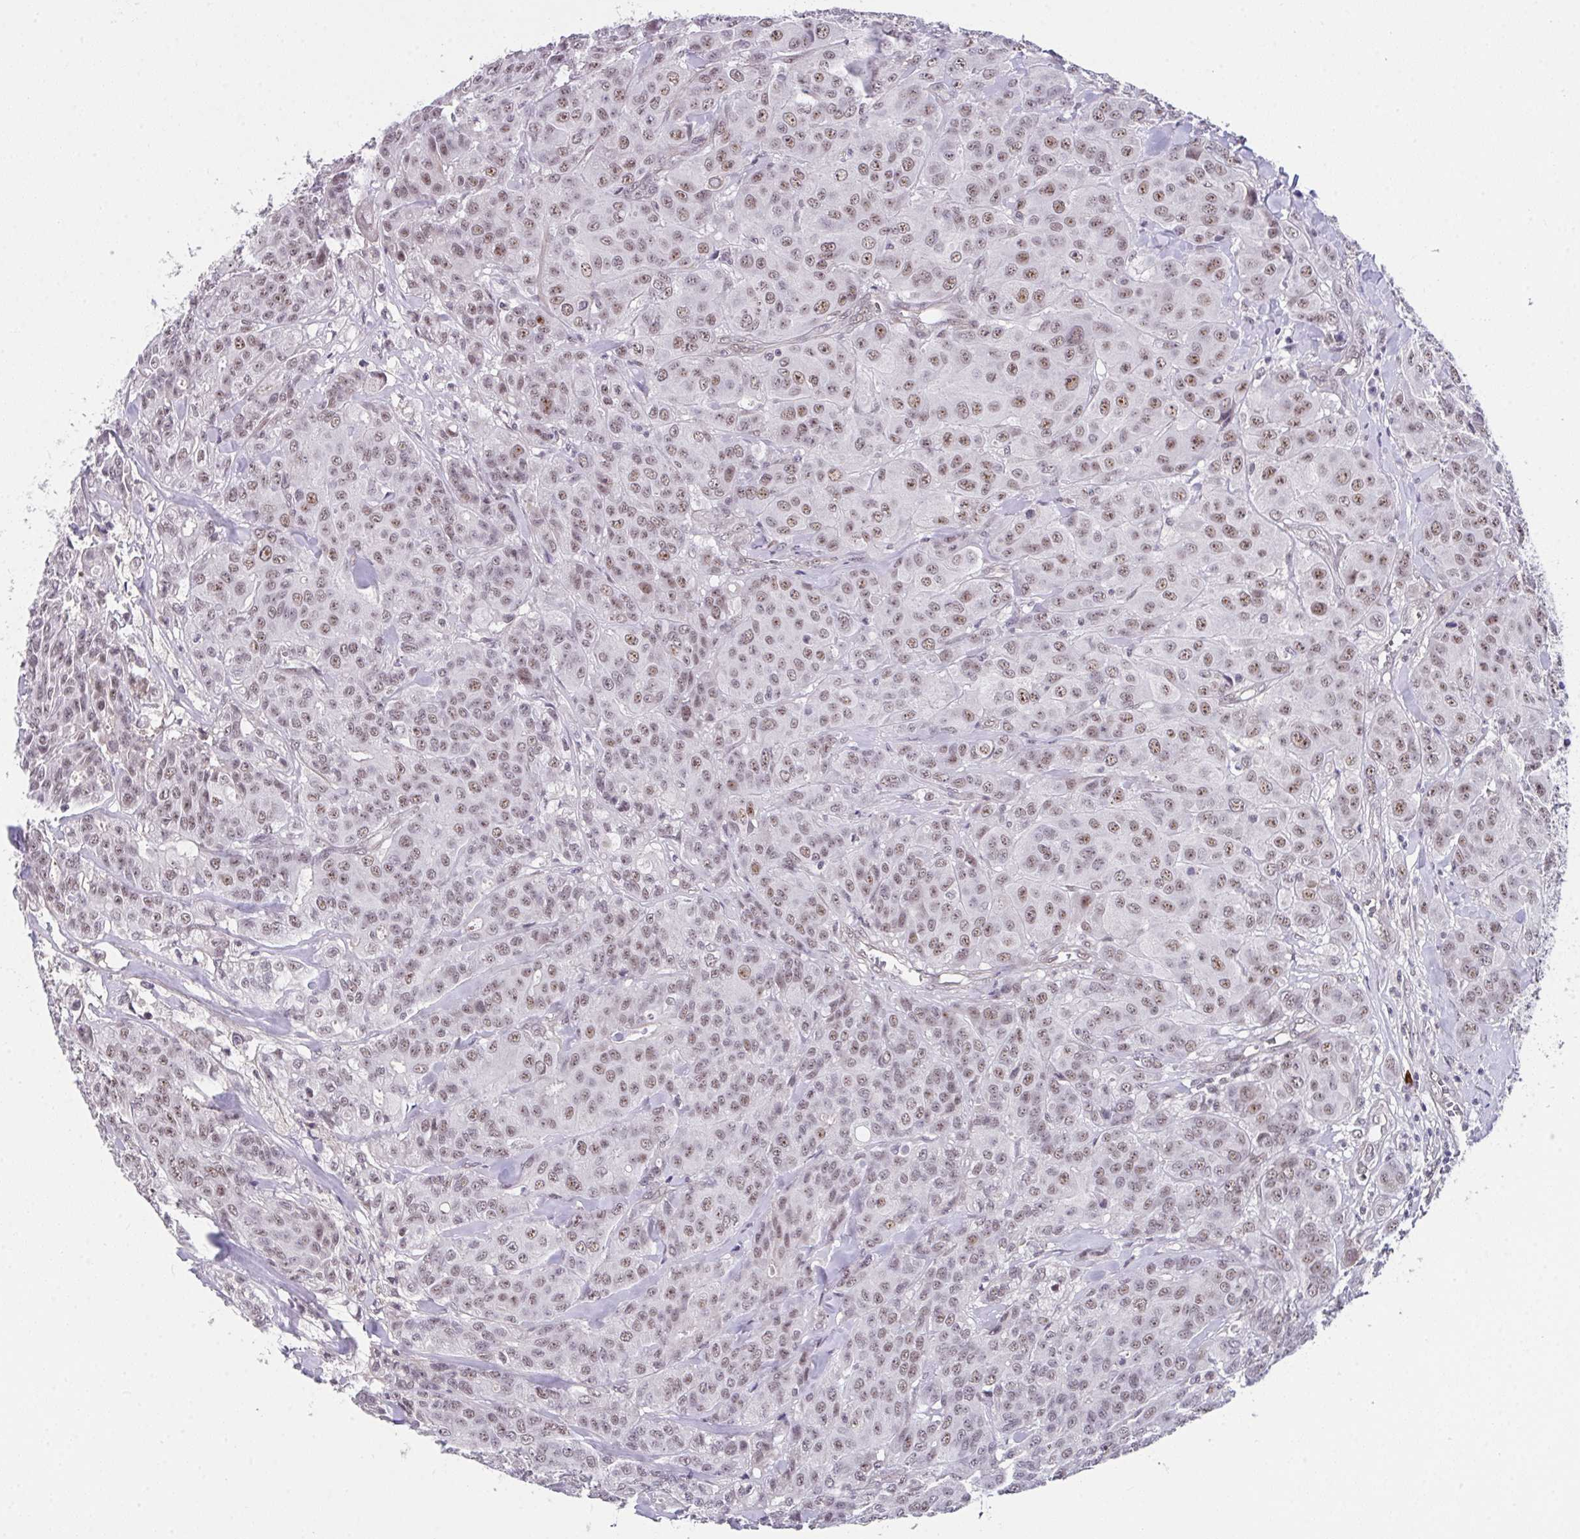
{"staining": {"intensity": "moderate", "quantity": ">75%", "location": "nuclear"}, "tissue": "breast cancer", "cell_type": "Tumor cells", "image_type": "cancer", "snomed": [{"axis": "morphology", "description": "Normal tissue, NOS"}, {"axis": "morphology", "description": "Duct carcinoma"}, {"axis": "topography", "description": "Breast"}], "caption": "Human breast cancer stained with a brown dye displays moderate nuclear positive positivity in approximately >75% of tumor cells.", "gene": "RBBP6", "patient": {"sex": "female", "age": 43}}